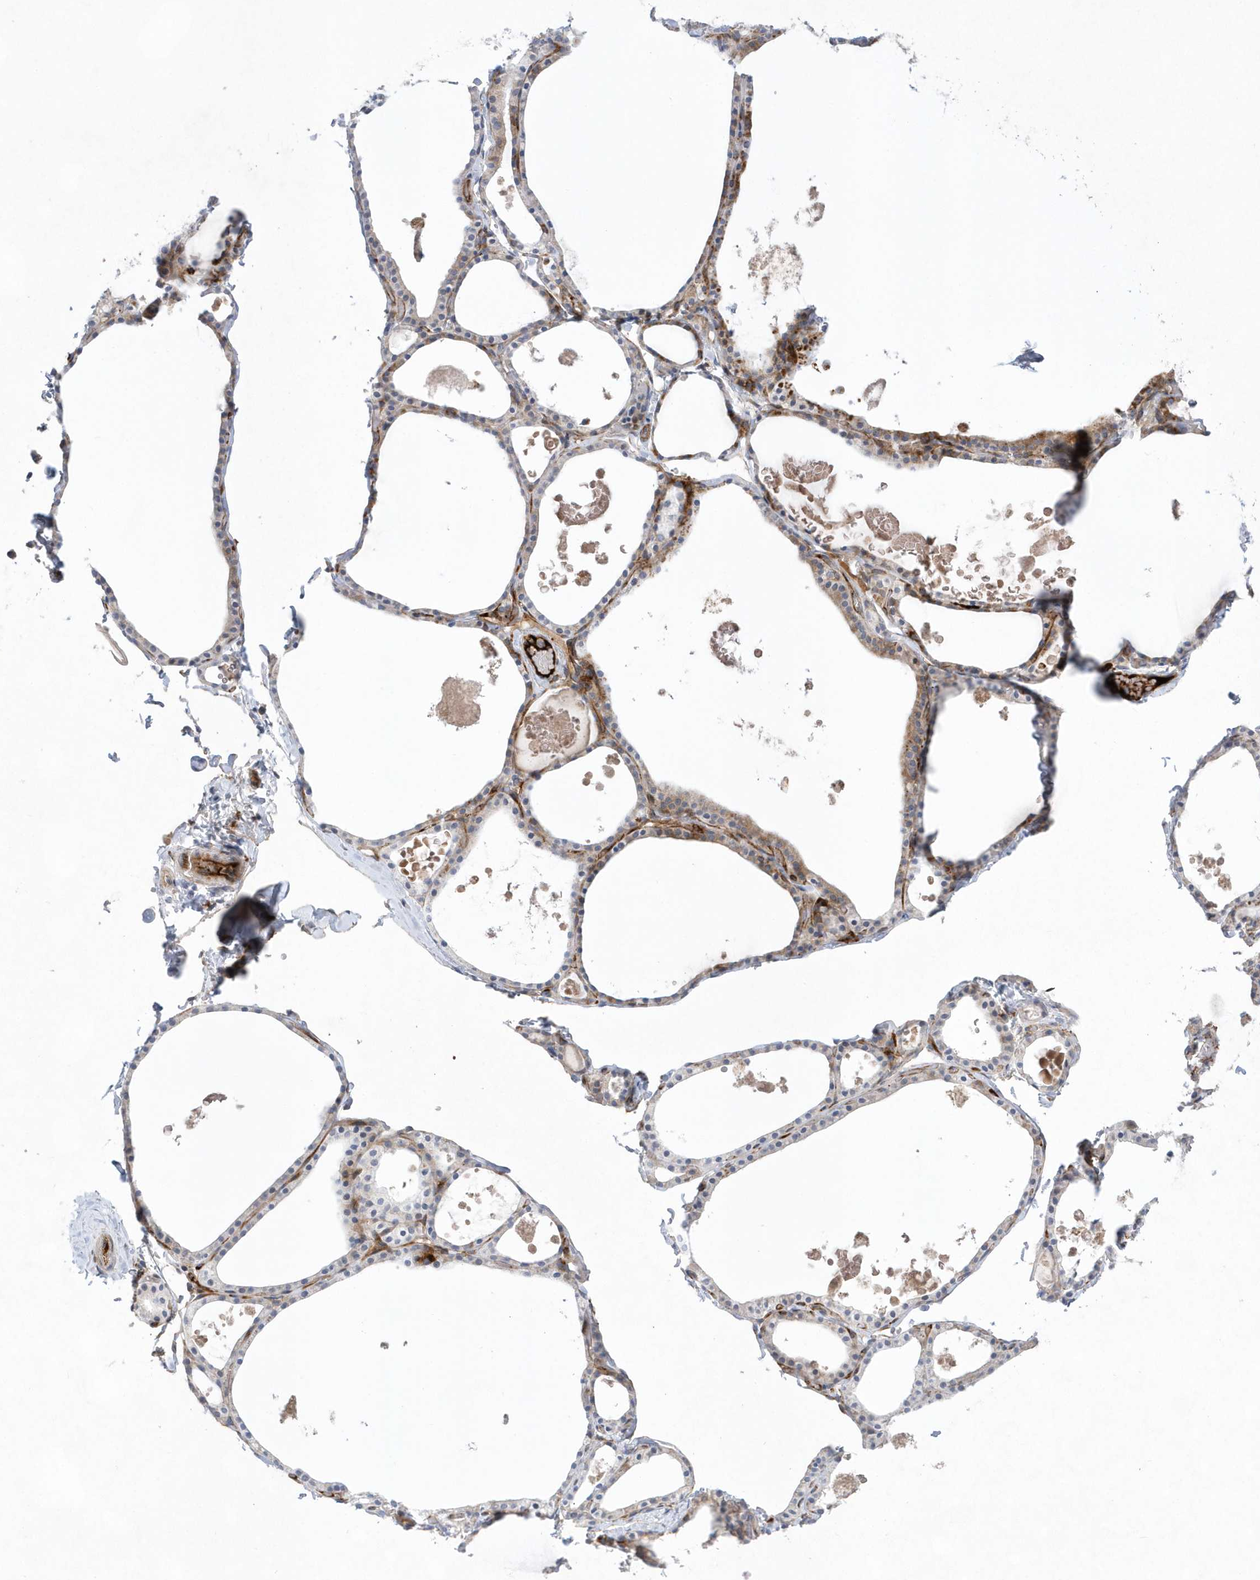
{"staining": {"intensity": "moderate", "quantity": "<25%", "location": "cytoplasmic/membranous"}, "tissue": "thyroid gland", "cell_type": "Glandular cells", "image_type": "normal", "snomed": [{"axis": "morphology", "description": "Normal tissue, NOS"}, {"axis": "topography", "description": "Thyroid gland"}], "caption": "Moderate cytoplasmic/membranous positivity for a protein is present in about <25% of glandular cells of normal thyroid gland using IHC.", "gene": "TMEM132B", "patient": {"sex": "male", "age": 56}}